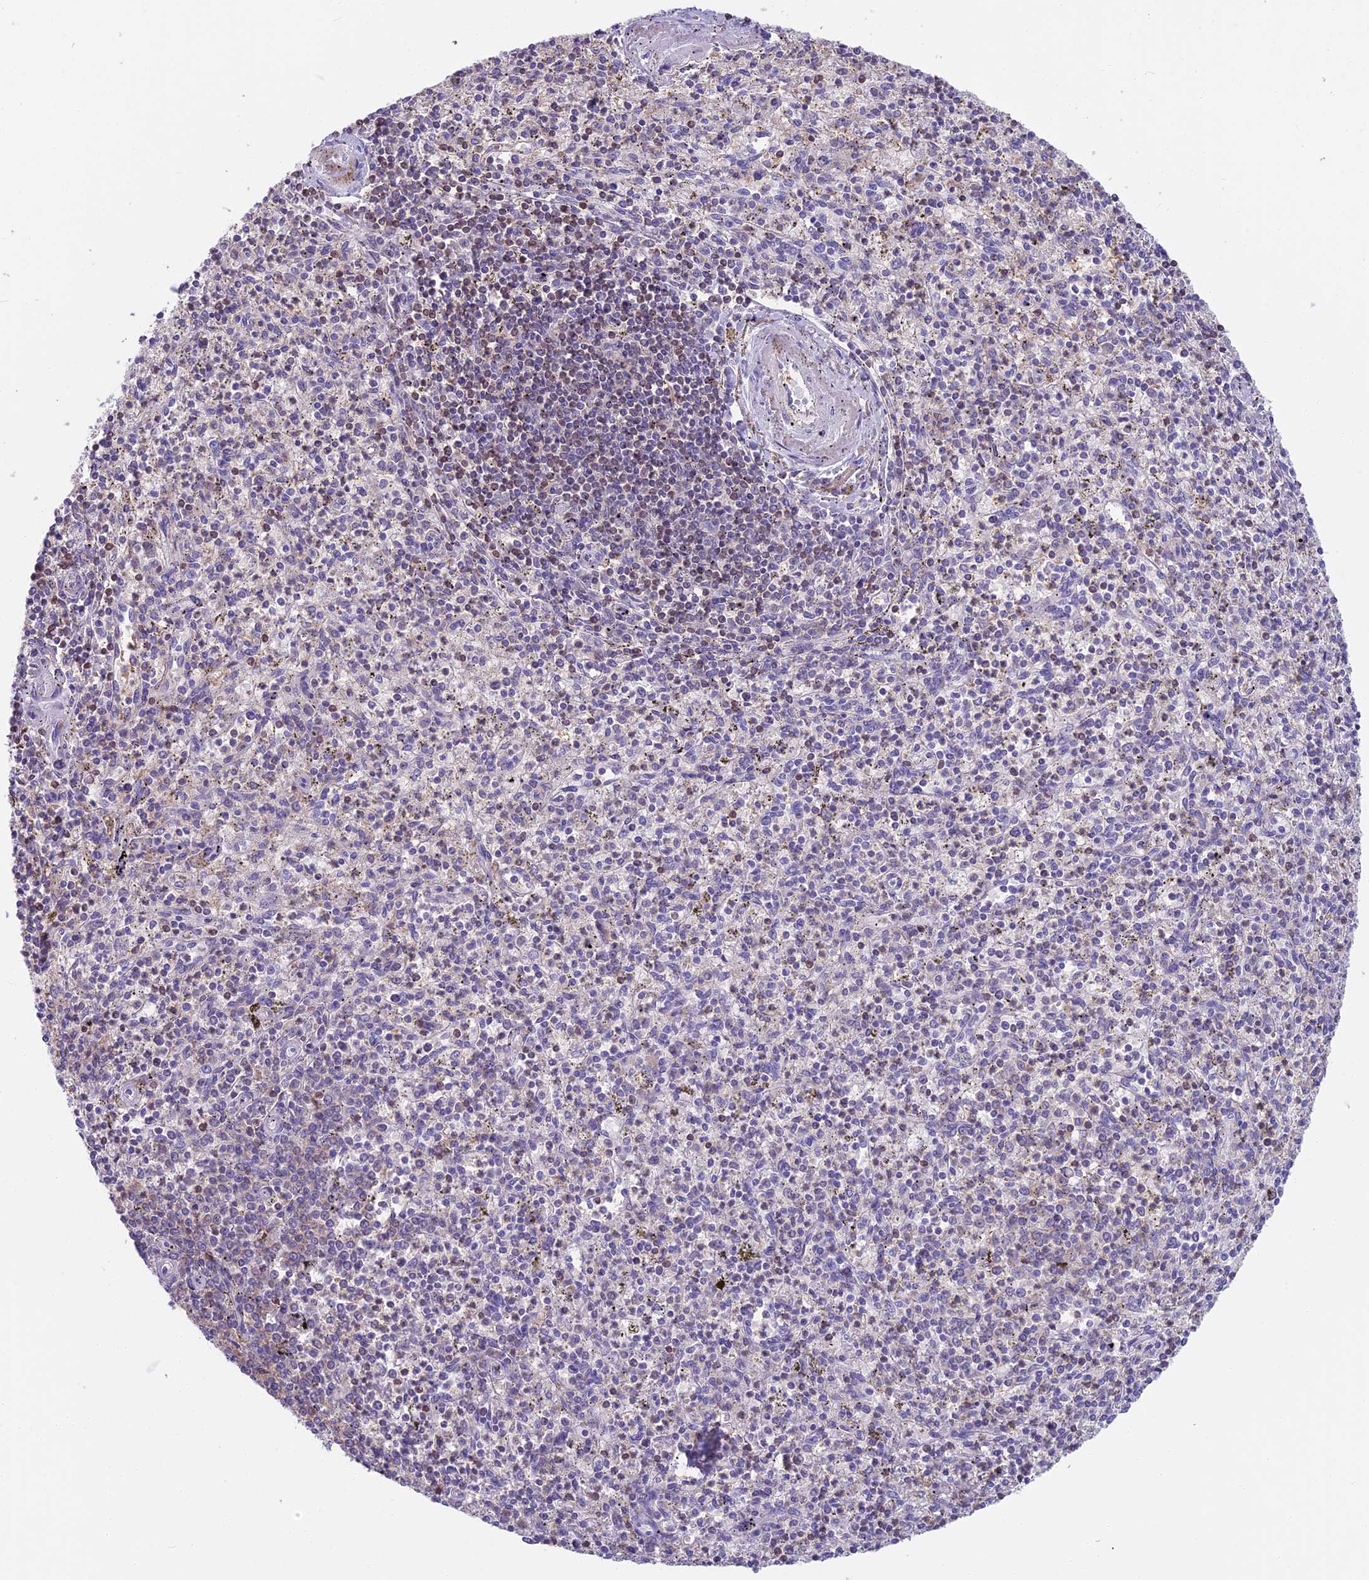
{"staining": {"intensity": "negative", "quantity": "none", "location": "none"}, "tissue": "spleen", "cell_type": "Cells in red pulp", "image_type": "normal", "snomed": [{"axis": "morphology", "description": "Normal tissue, NOS"}, {"axis": "topography", "description": "Spleen"}], "caption": "High magnification brightfield microscopy of benign spleen stained with DAB (brown) and counterstained with hematoxylin (blue): cells in red pulp show no significant expression. (Immunohistochemistry, brightfield microscopy, high magnification).", "gene": "SNAP91", "patient": {"sex": "male", "age": 72}}